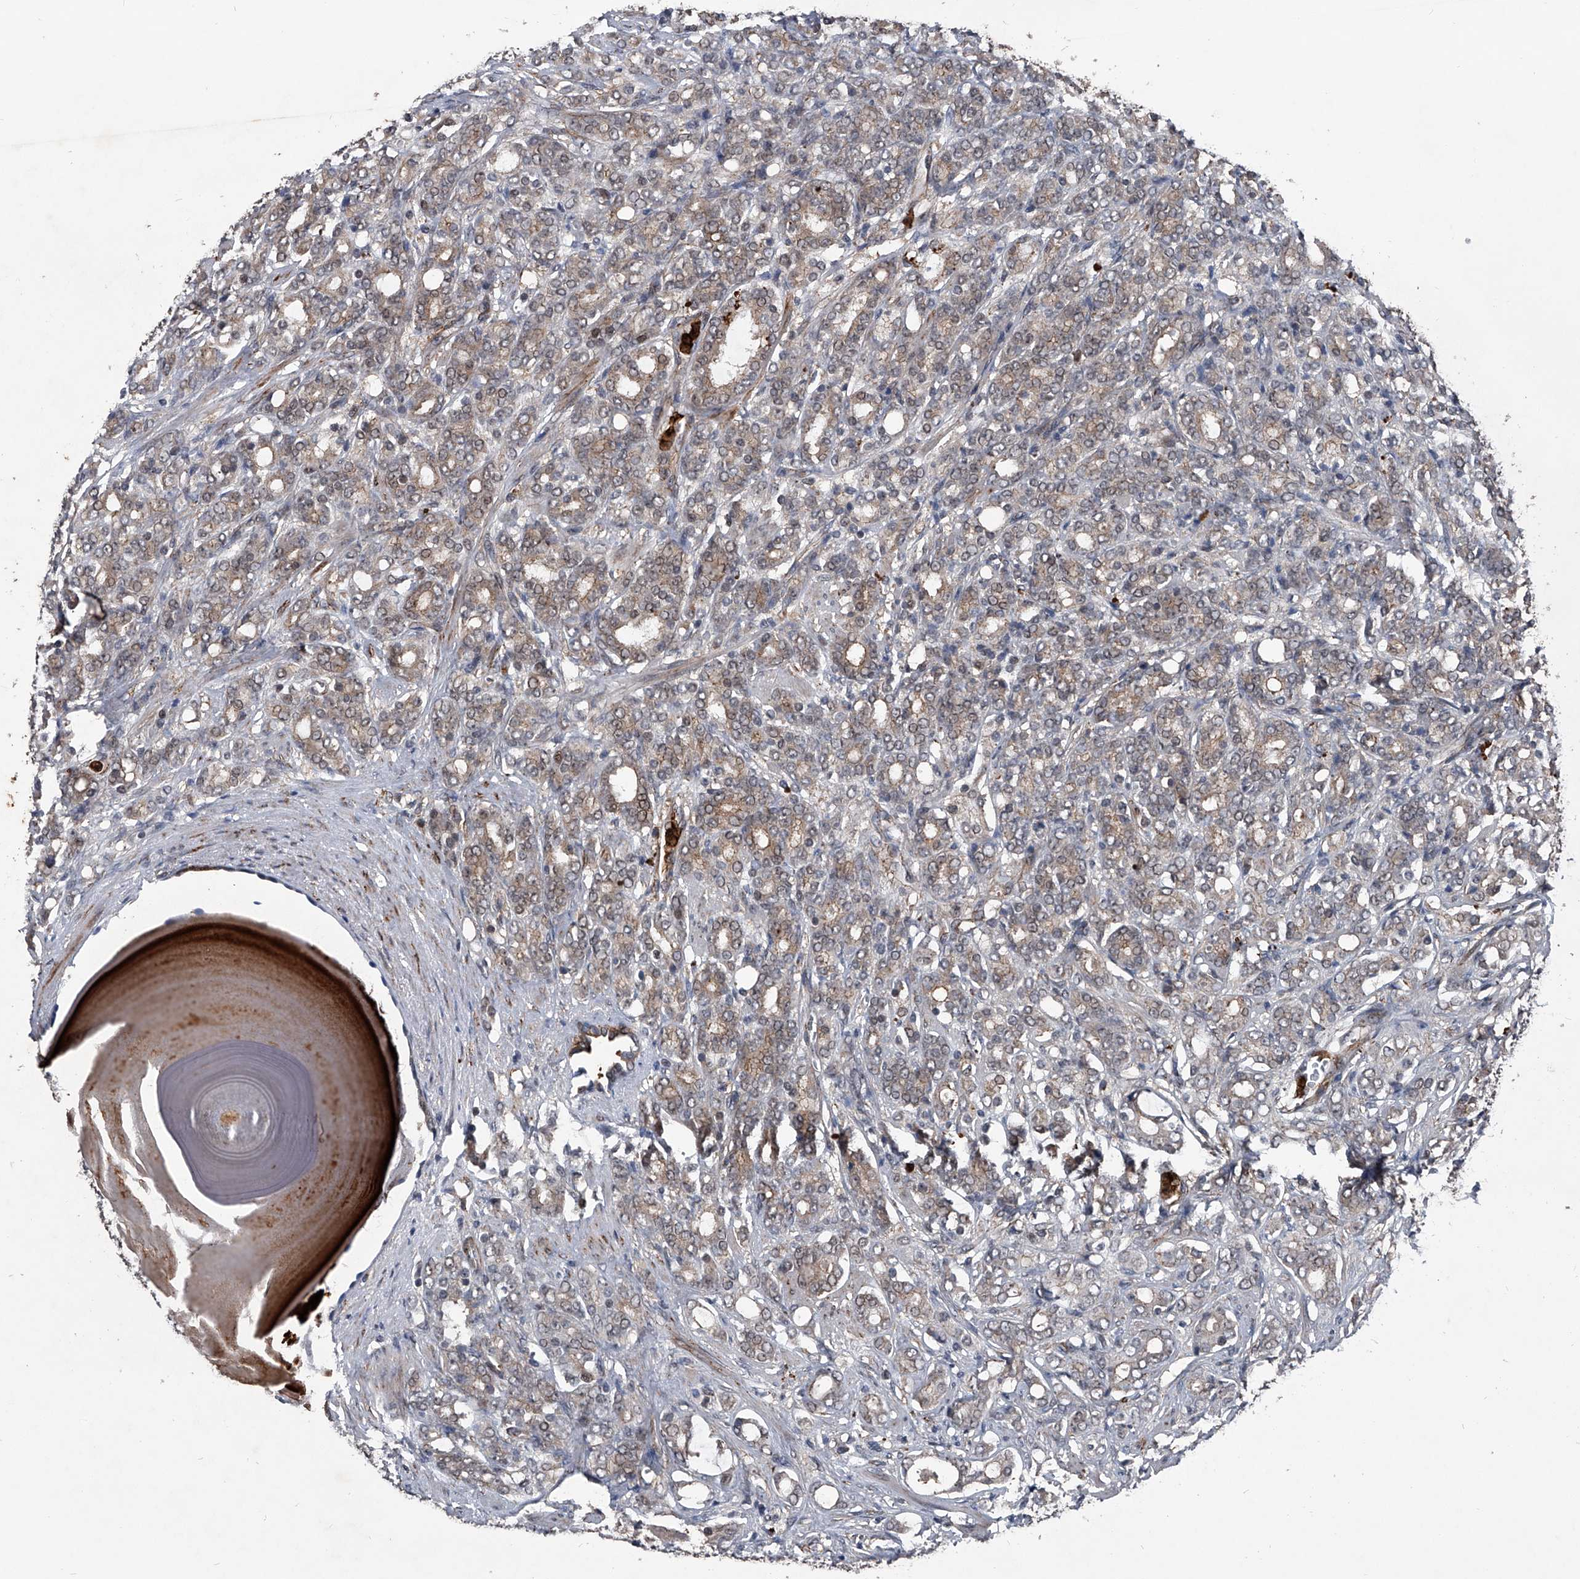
{"staining": {"intensity": "weak", "quantity": ">75%", "location": "cytoplasmic/membranous,nuclear"}, "tissue": "prostate cancer", "cell_type": "Tumor cells", "image_type": "cancer", "snomed": [{"axis": "morphology", "description": "Adenocarcinoma, High grade"}, {"axis": "topography", "description": "Prostate"}], "caption": "IHC photomicrograph of human prostate cancer (adenocarcinoma (high-grade)) stained for a protein (brown), which displays low levels of weak cytoplasmic/membranous and nuclear staining in about >75% of tumor cells.", "gene": "MAPKAP1", "patient": {"sex": "male", "age": 62}}